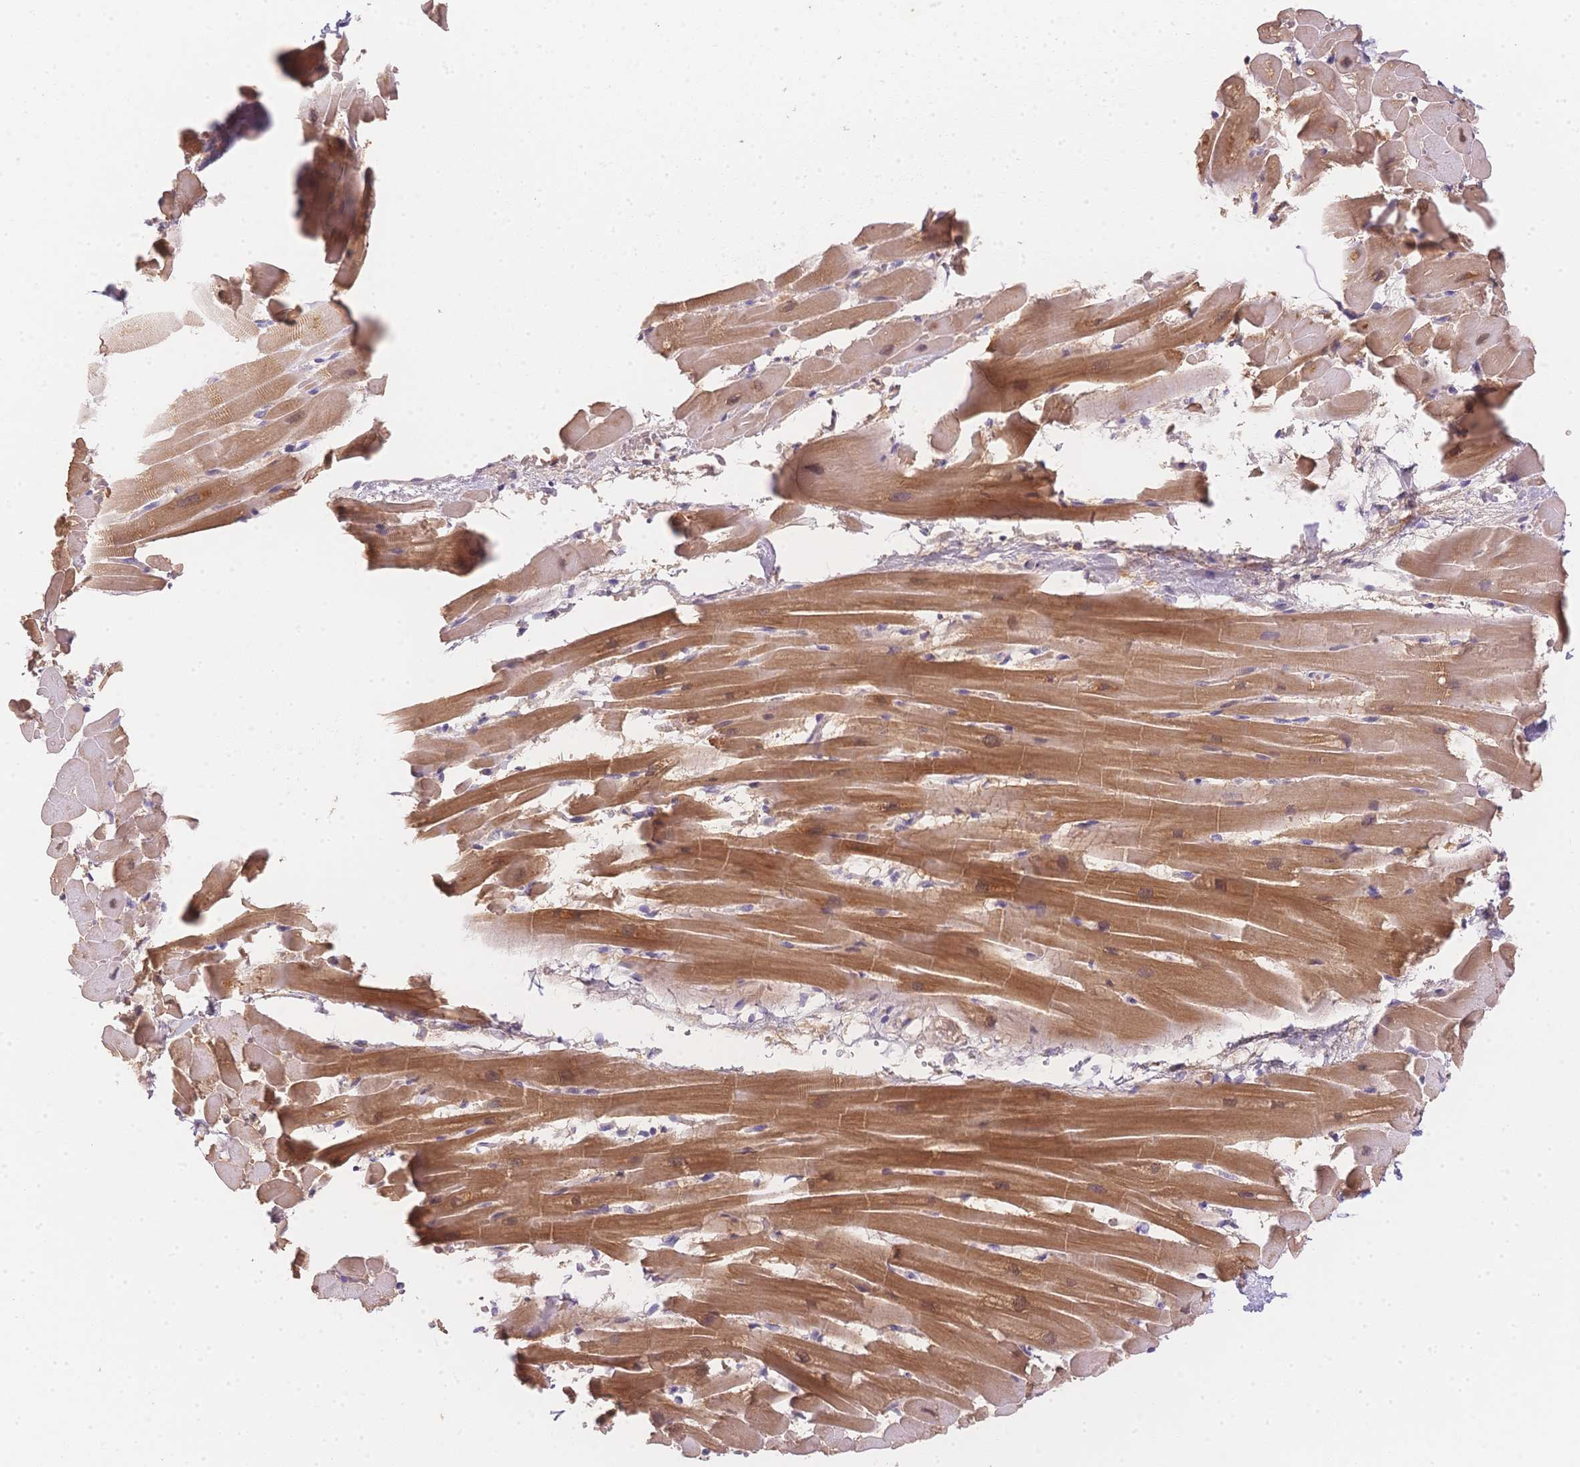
{"staining": {"intensity": "moderate", "quantity": ">75%", "location": "cytoplasmic/membranous"}, "tissue": "heart muscle", "cell_type": "Cardiomyocytes", "image_type": "normal", "snomed": [{"axis": "morphology", "description": "Normal tissue, NOS"}, {"axis": "topography", "description": "Heart"}], "caption": "Heart muscle stained with a brown dye demonstrates moderate cytoplasmic/membranous positive staining in about >75% of cardiomyocytes.", "gene": "SMYD1", "patient": {"sex": "male", "age": 37}}